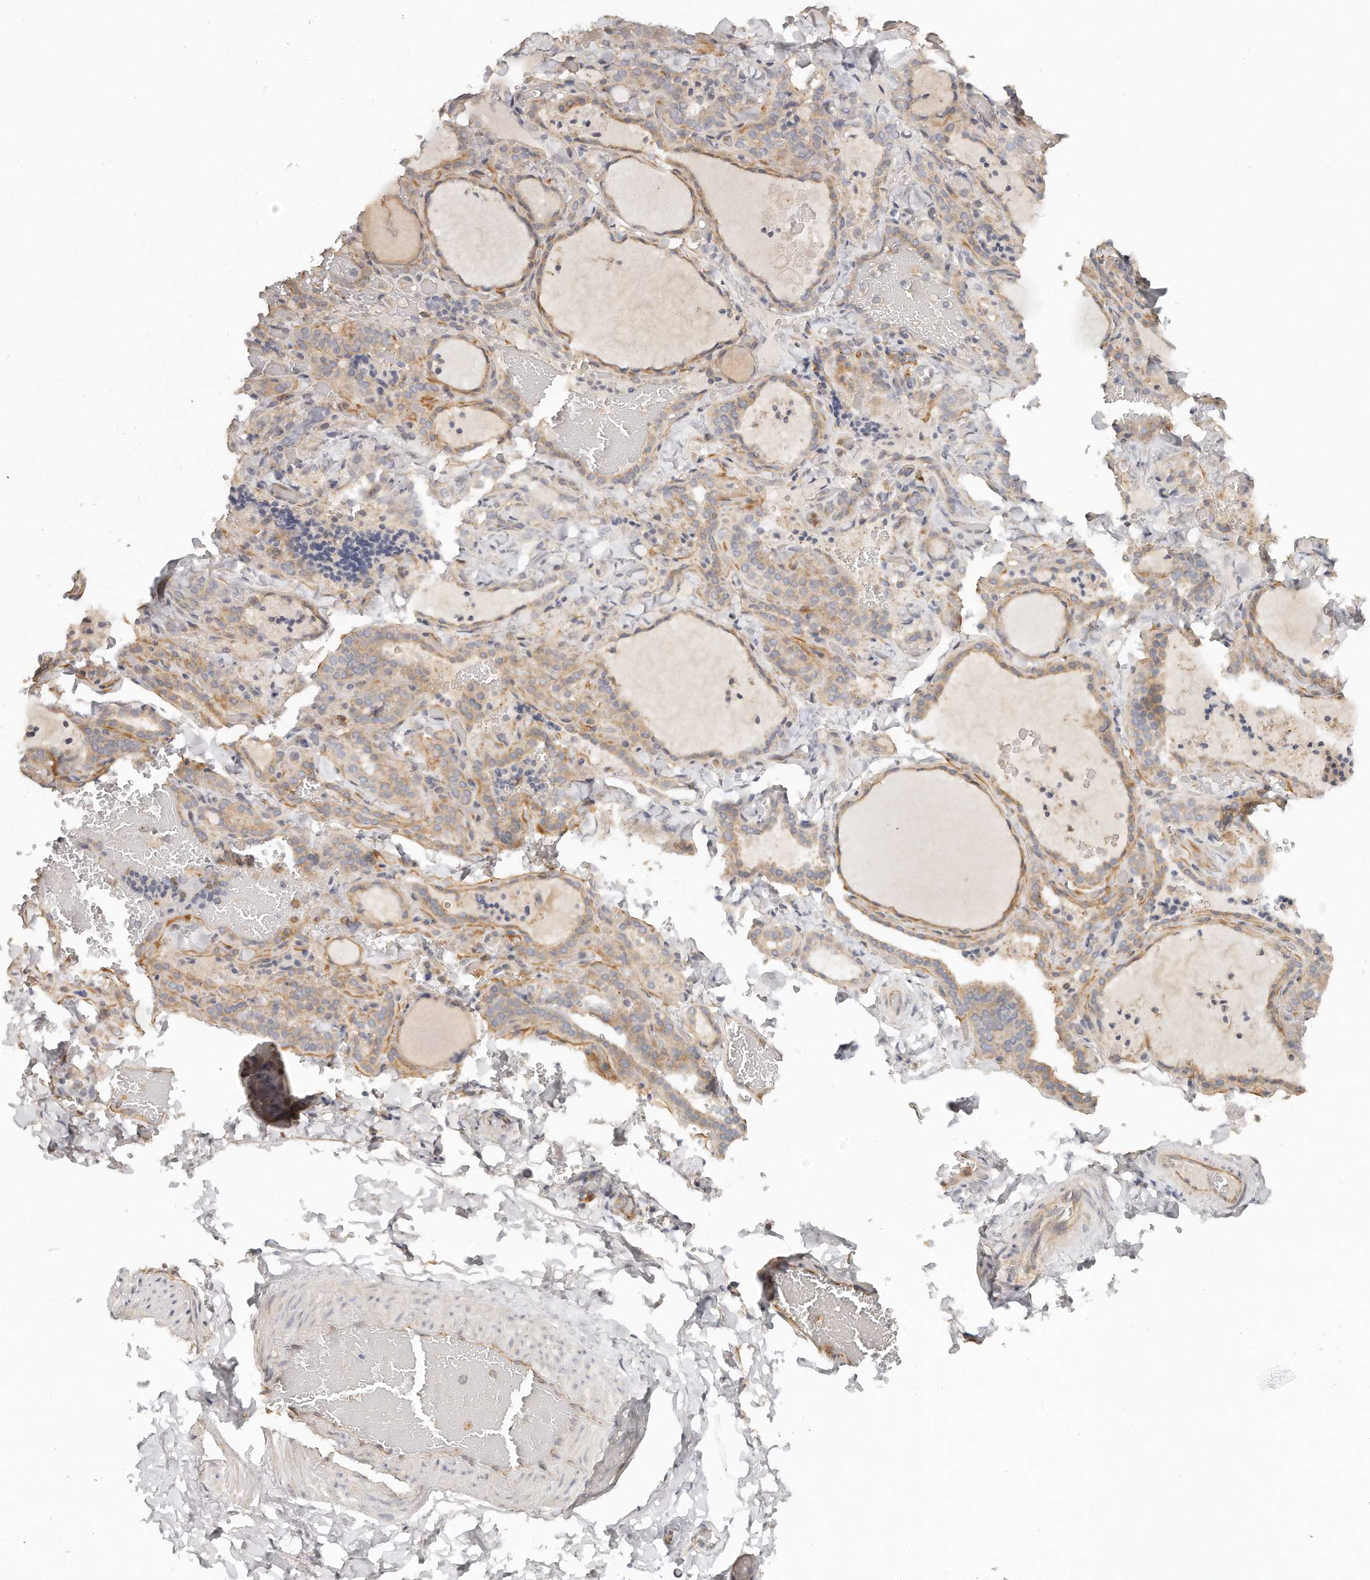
{"staining": {"intensity": "weak", "quantity": "25%-75%", "location": "cytoplasmic/membranous"}, "tissue": "thyroid gland", "cell_type": "Glandular cells", "image_type": "normal", "snomed": [{"axis": "morphology", "description": "Normal tissue, NOS"}, {"axis": "topography", "description": "Thyroid gland"}], "caption": "The photomicrograph exhibits staining of unremarkable thyroid gland, revealing weak cytoplasmic/membranous protein expression (brown color) within glandular cells.", "gene": "TTLL4", "patient": {"sex": "female", "age": 22}}